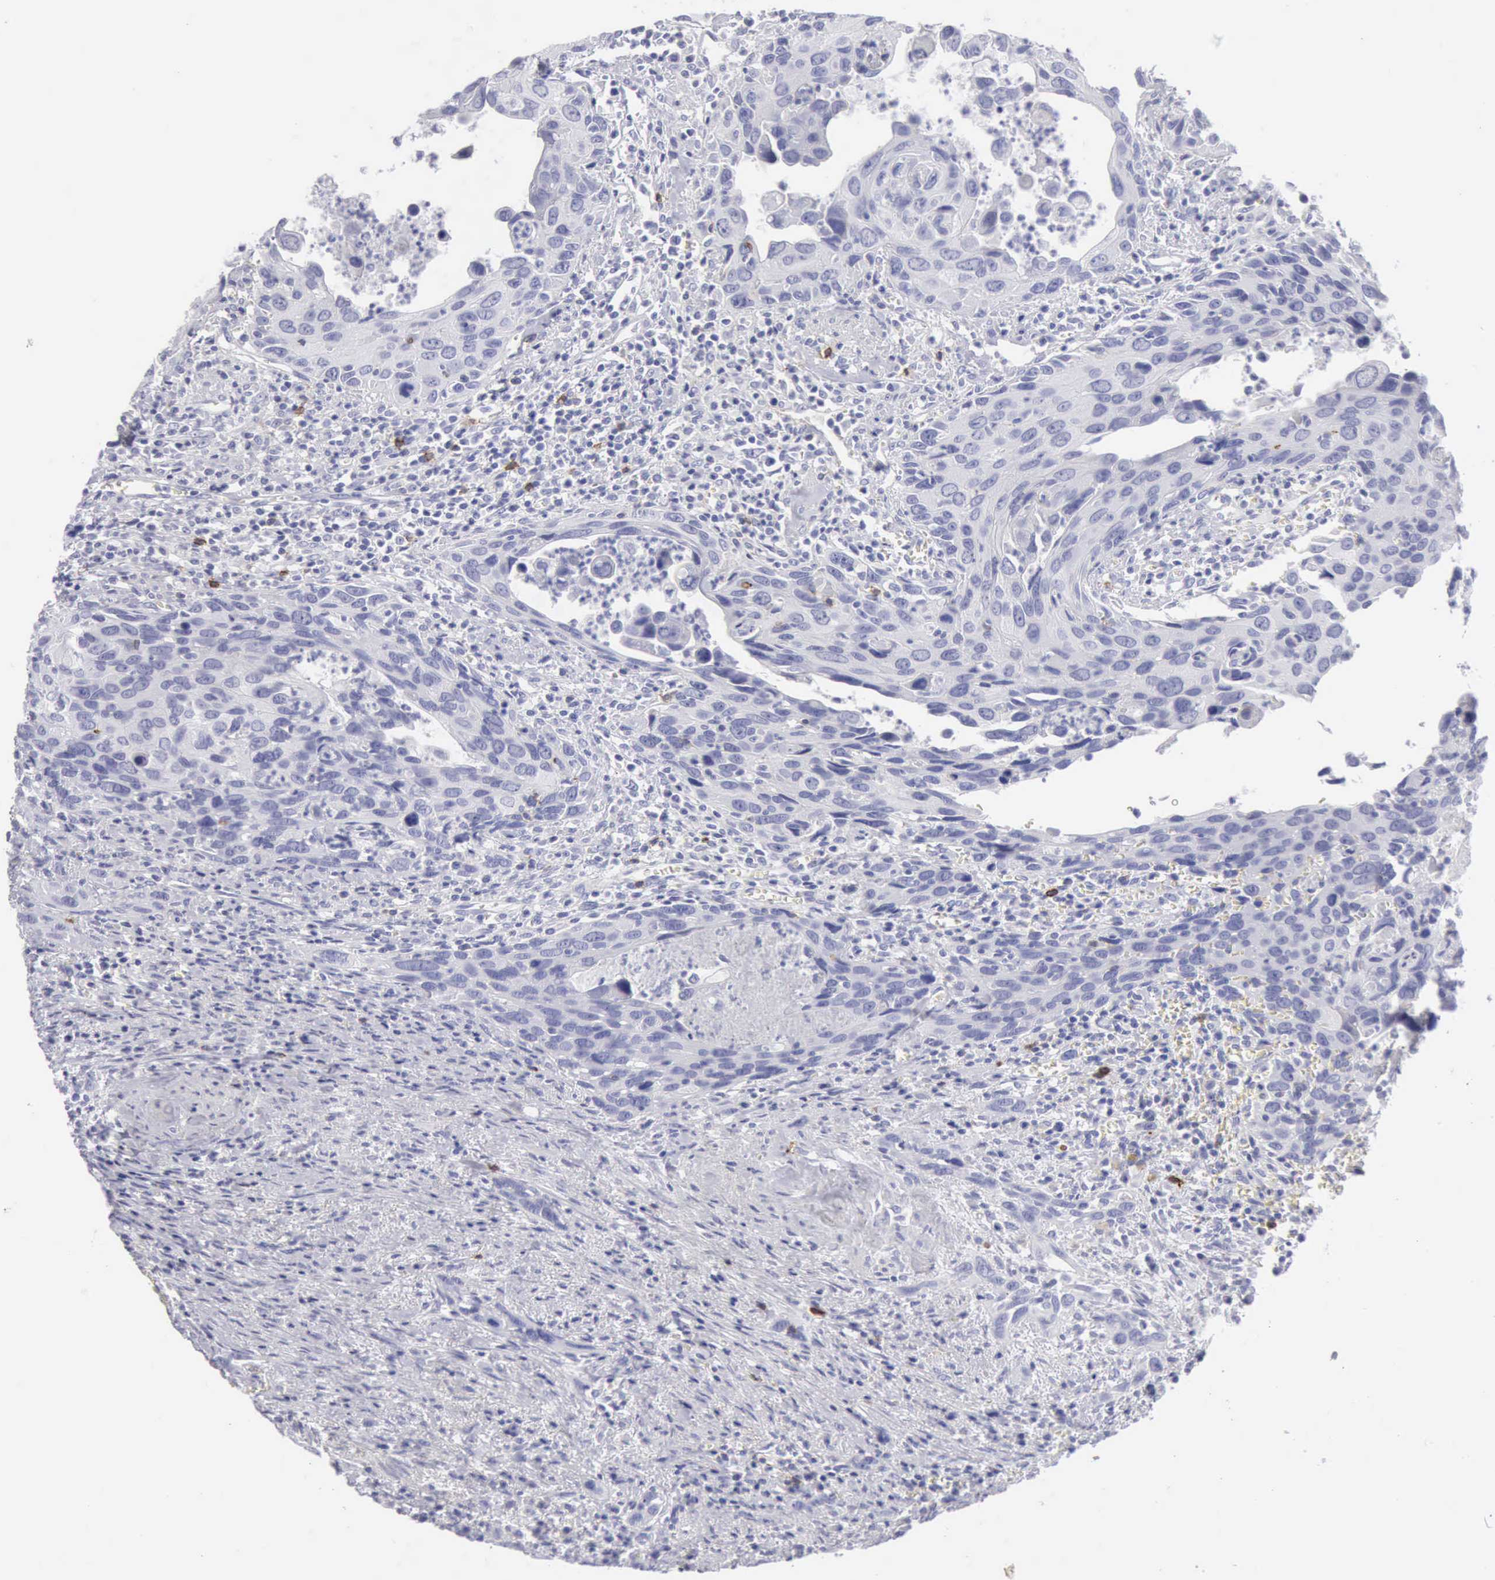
{"staining": {"intensity": "negative", "quantity": "none", "location": "none"}, "tissue": "urothelial cancer", "cell_type": "Tumor cells", "image_type": "cancer", "snomed": [{"axis": "morphology", "description": "Urothelial carcinoma, High grade"}, {"axis": "topography", "description": "Urinary bladder"}], "caption": "IHC of urothelial cancer exhibits no expression in tumor cells.", "gene": "NCAM1", "patient": {"sex": "male", "age": 71}}